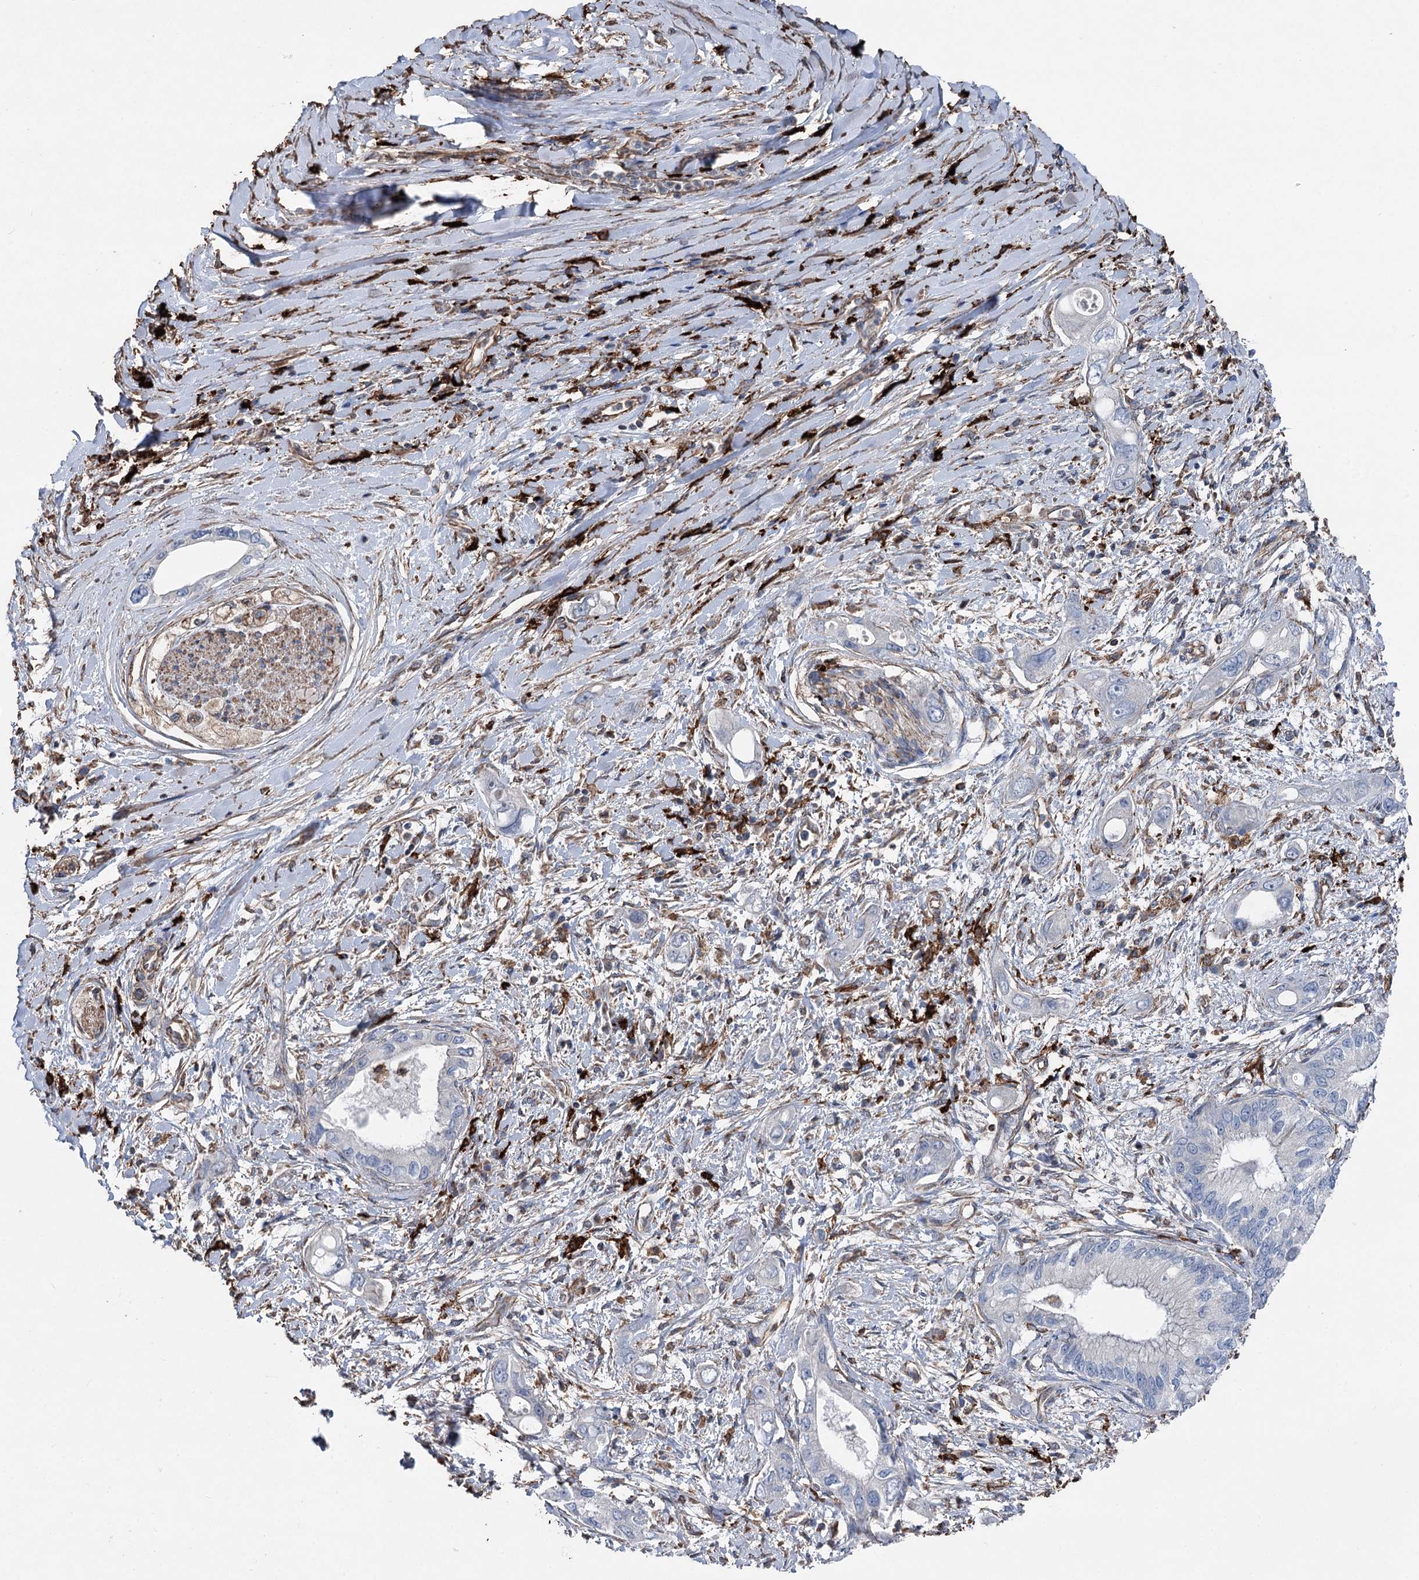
{"staining": {"intensity": "negative", "quantity": "none", "location": "none"}, "tissue": "pancreatic cancer", "cell_type": "Tumor cells", "image_type": "cancer", "snomed": [{"axis": "morphology", "description": "Inflammation, NOS"}, {"axis": "morphology", "description": "Adenocarcinoma, NOS"}, {"axis": "topography", "description": "Pancreas"}], "caption": "The micrograph exhibits no staining of tumor cells in adenocarcinoma (pancreatic).", "gene": "CLEC4M", "patient": {"sex": "female", "age": 56}}